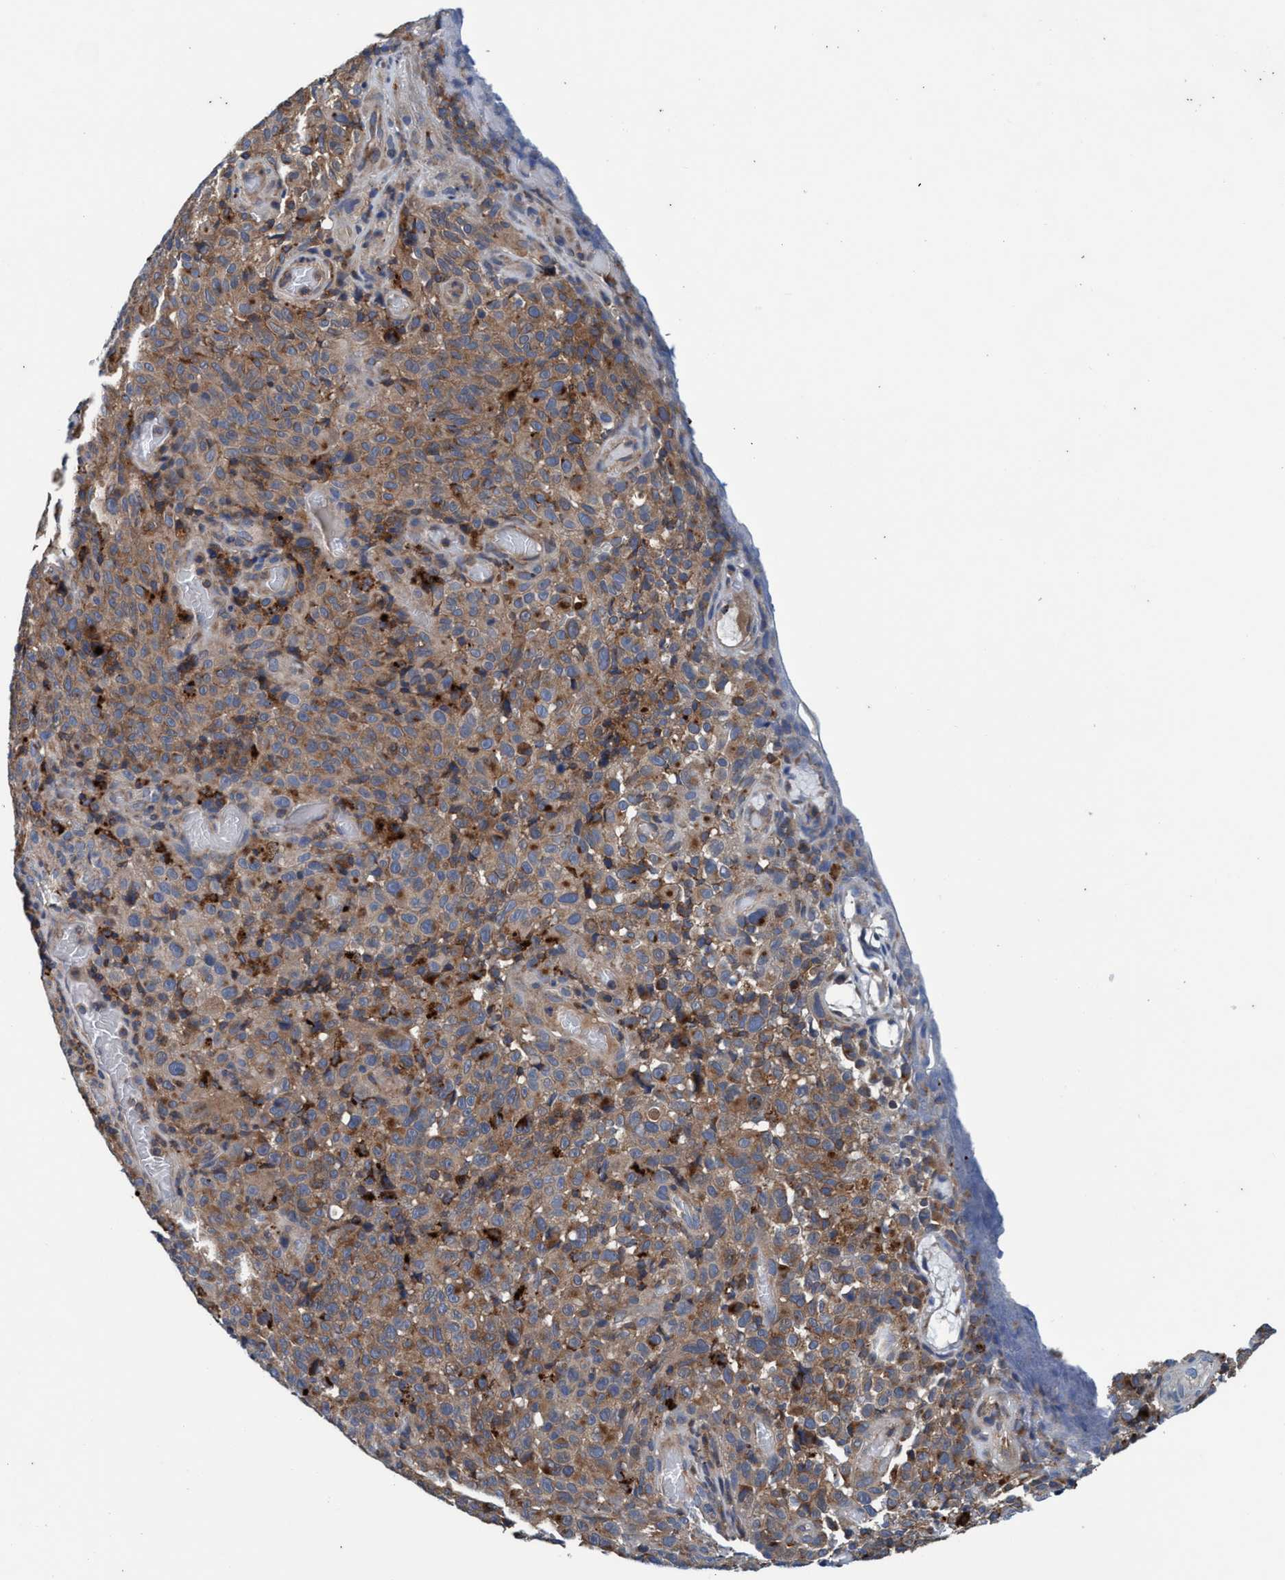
{"staining": {"intensity": "moderate", "quantity": ">75%", "location": "cytoplasmic/membranous"}, "tissue": "melanoma", "cell_type": "Tumor cells", "image_type": "cancer", "snomed": [{"axis": "morphology", "description": "Malignant melanoma, NOS"}, {"axis": "topography", "description": "Skin"}], "caption": "Tumor cells reveal medium levels of moderate cytoplasmic/membranous staining in approximately >75% of cells in human malignant melanoma. Nuclei are stained in blue.", "gene": "ENDOG", "patient": {"sex": "female", "age": 82}}